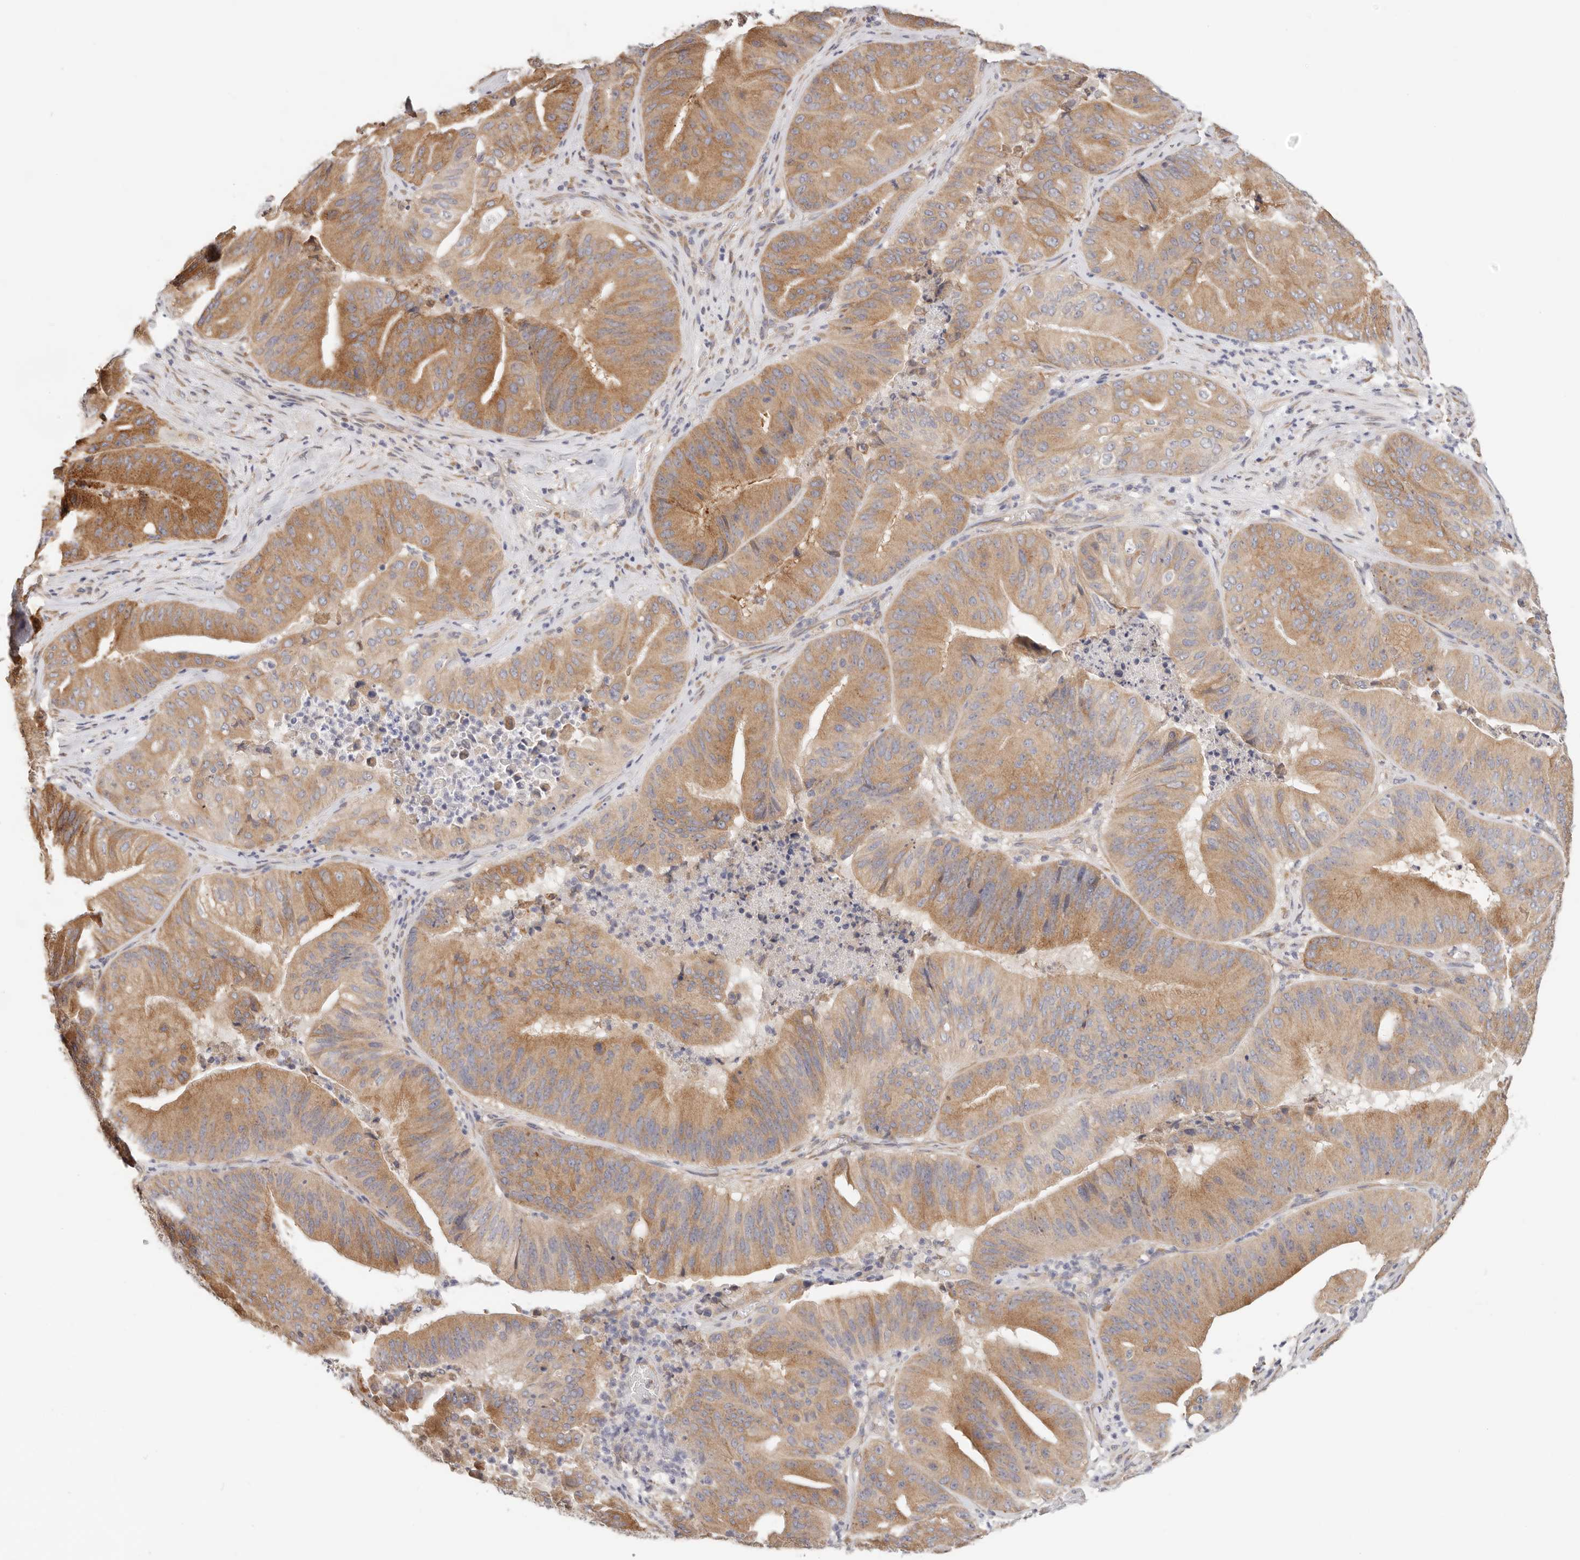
{"staining": {"intensity": "moderate", "quantity": ">75%", "location": "cytoplasmic/membranous"}, "tissue": "pancreatic cancer", "cell_type": "Tumor cells", "image_type": "cancer", "snomed": [{"axis": "morphology", "description": "Adenocarcinoma, NOS"}, {"axis": "topography", "description": "Pancreas"}], "caption": "Human pancreatic adenocarcinoma stained with a protein marker shows moderate staining in tumor cells.", "gene": "AFDN", "patient": {"sex": "female", "age": 77}}